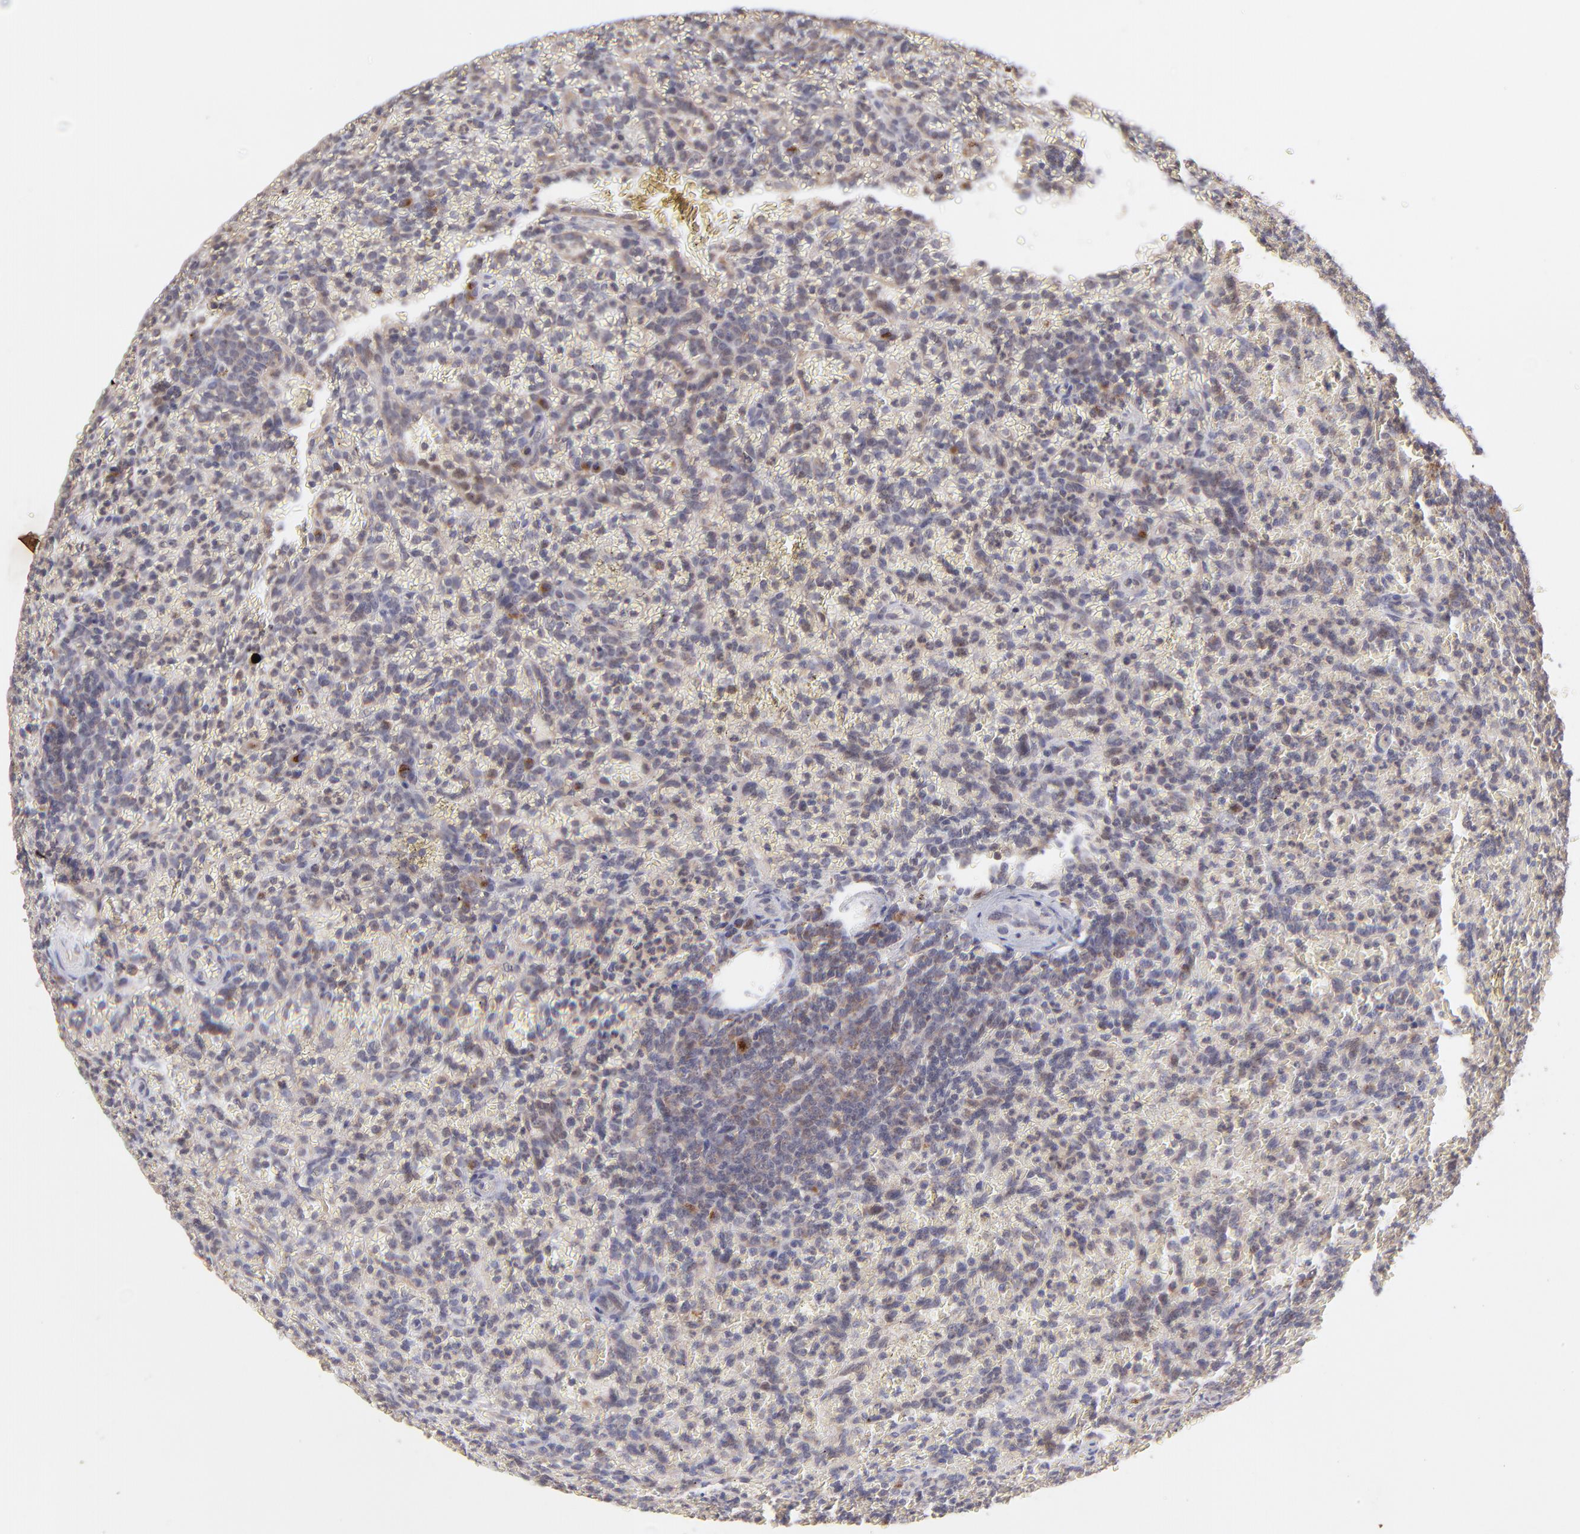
{"staining": {"intensity": "weak", "quantity": "<25%", "location": "cytoplasmic/membranous"}, "tissue": "lymphoma", "cell_type": "Tumor cells", "image_type": "cancer", "snomed": [{"axis": "morphology", "description": "Malignant lymphoma, non-Hodgkin's type, Low grade"}, {"axis": "topography", "description": "Spleen"}], "caption": "Immunohistochemistry (IHC) photomicrograph of human lymphoma stained for a protein (brown), which shows no staining in tumor cells.", "gene": "TNRC6B", "patient": {"sex": "female", "age": 64}}